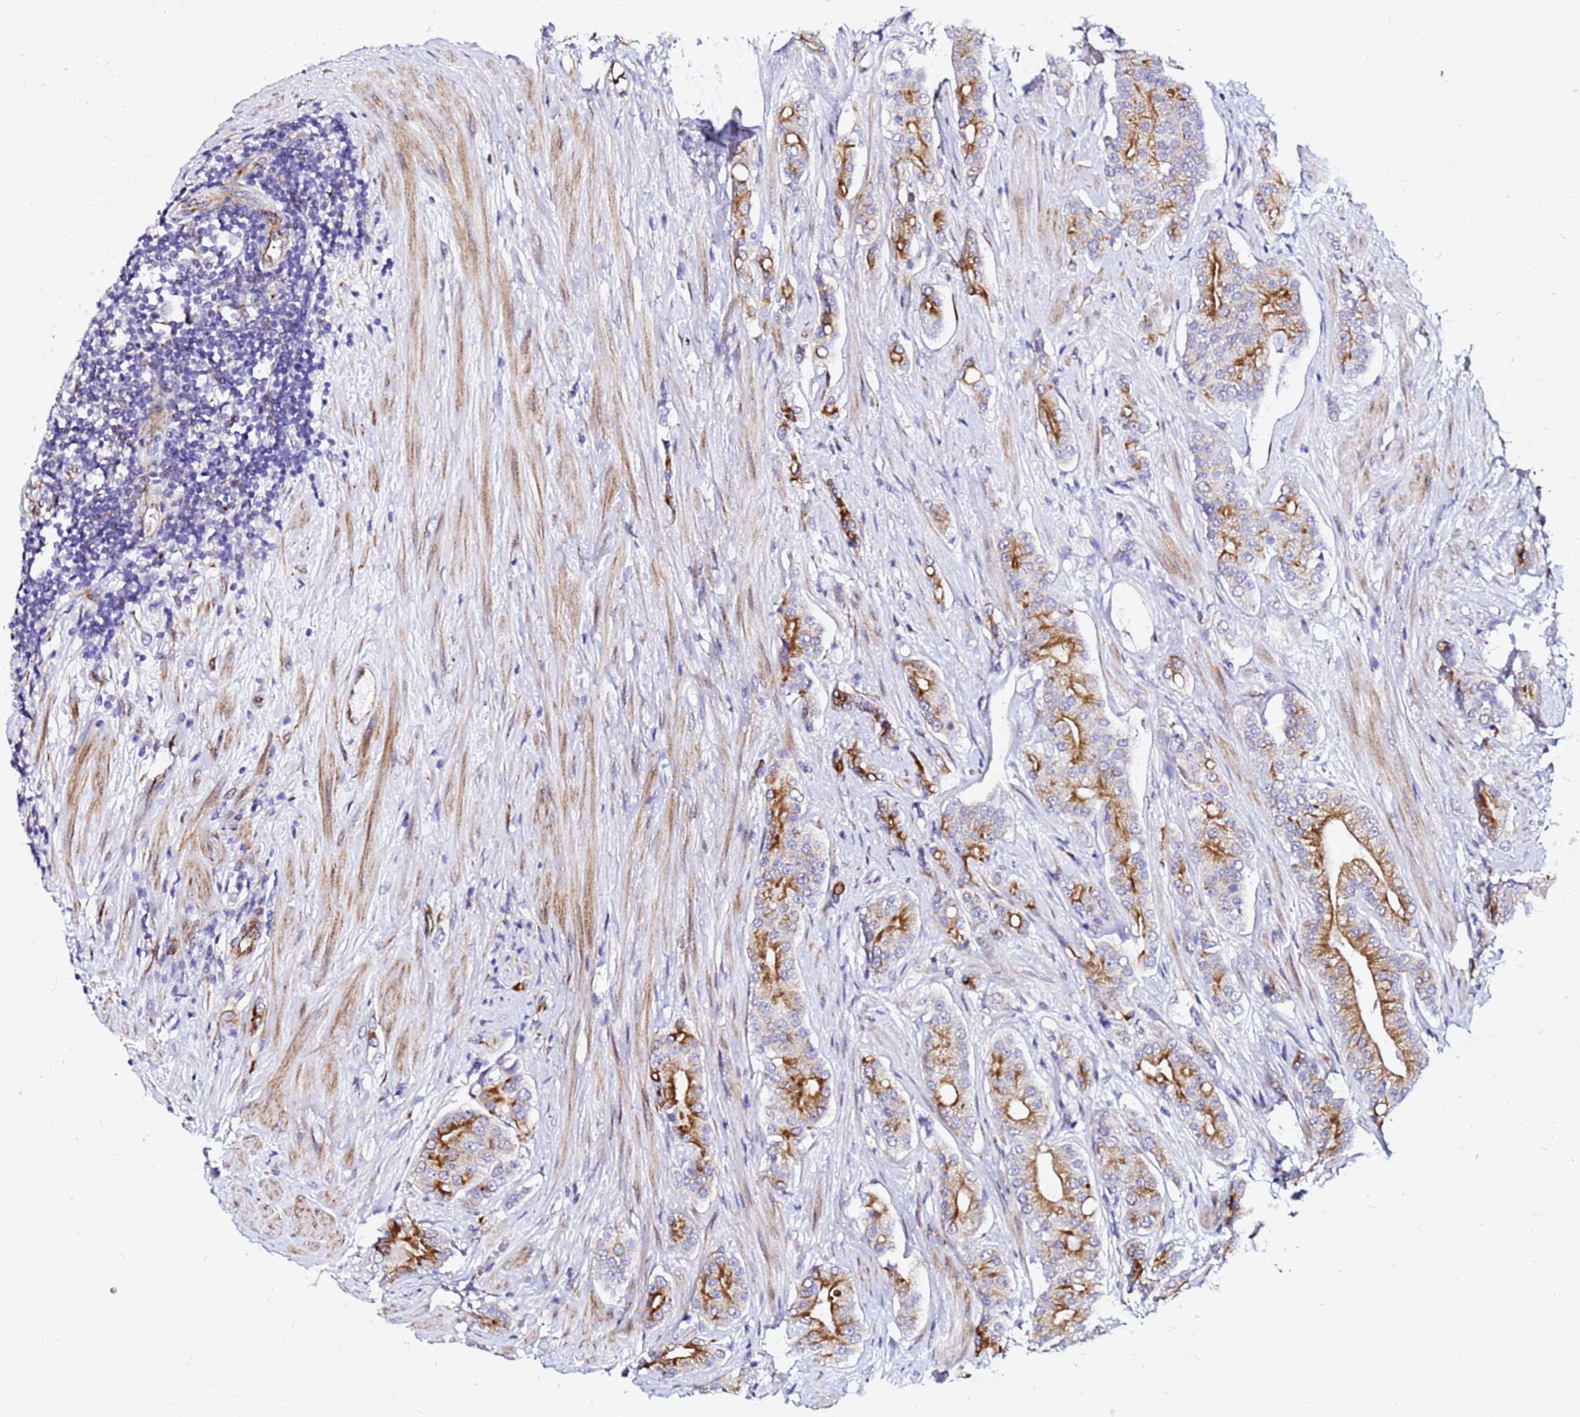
{"staining": {"intensity": "strong", "quantity": "25%-75%", "location": "cytoplasmic/membranous"}, "tissue": "prostate cancer", "cell_type": "Tumor cells", "image_type": "cancer", "snomed": [{"axis": "morphology", "description": "Adenocarcinoma, High grade"}, {"axis": "topography", "description": "Prostate"}], "caption": "The immunohistochemical stain shows strong cytoplasmic/membranous expression in tumor cells of prostate high-grade adenocarcinoma tissue. (DAB IHC with brightfield microscopy, high magnification).", "gene": "TUBA8", "patient": {"sex": "male", "age": 71}}